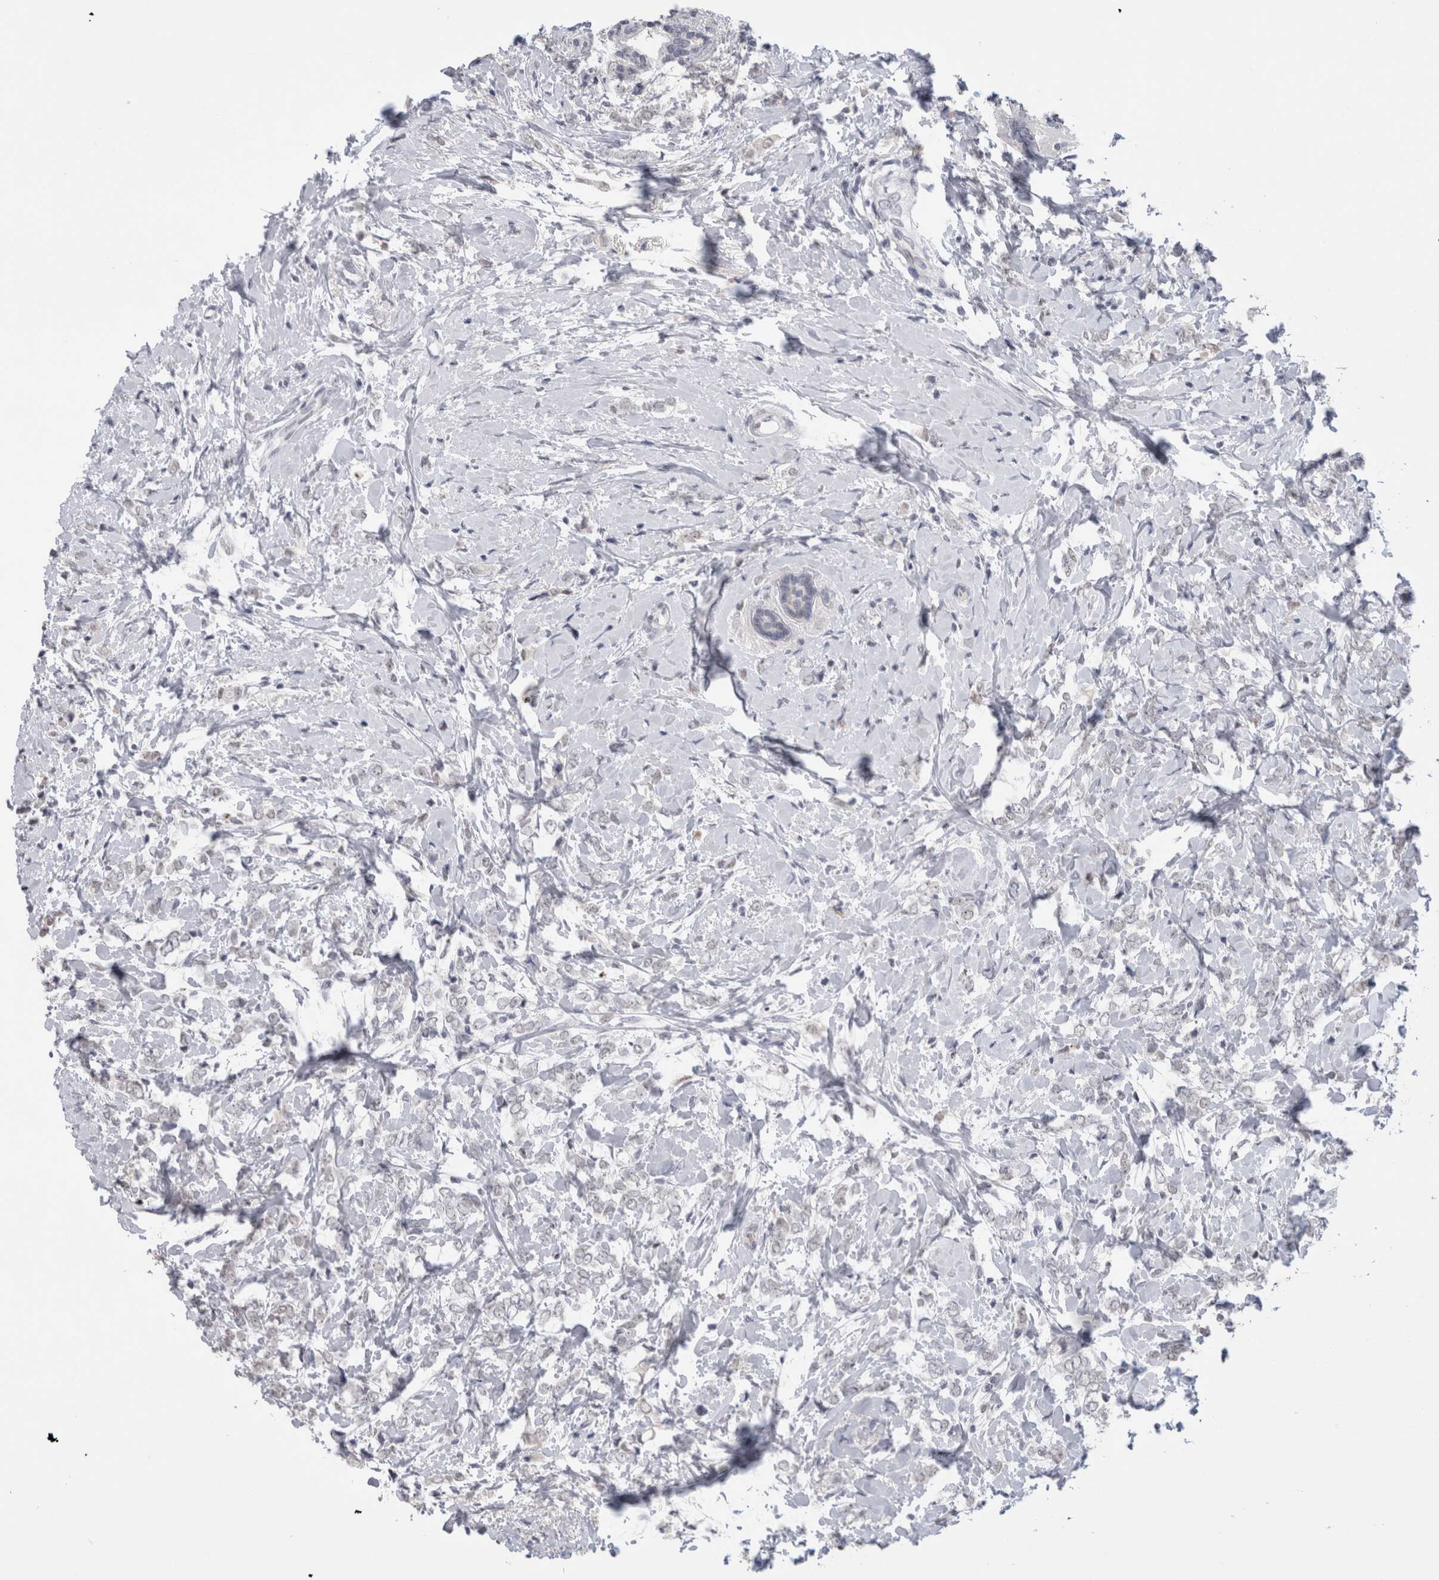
{"staining": {"intensity": "negative", "quantity": "none", "location": "none"}, "tissue": "breast cancer", "cell_type": "Tumor cells", "image_type": "cancer", "snomed": [{"axis": "morphology", "description": "Normal tissue, NOS"}, {"axis": "morphology", "description": "Lobular carcinoma"}, {"axis": "topography", "description": "Breast"}], "caption": "High power microscopy histopathology image of an immunohistochemistry photomicrograph of lobular carcinoma (breast), revealing no significant expression in tumor cells.", "gene": "CADM3", "patient": {"sex": "female", "age": 47}}